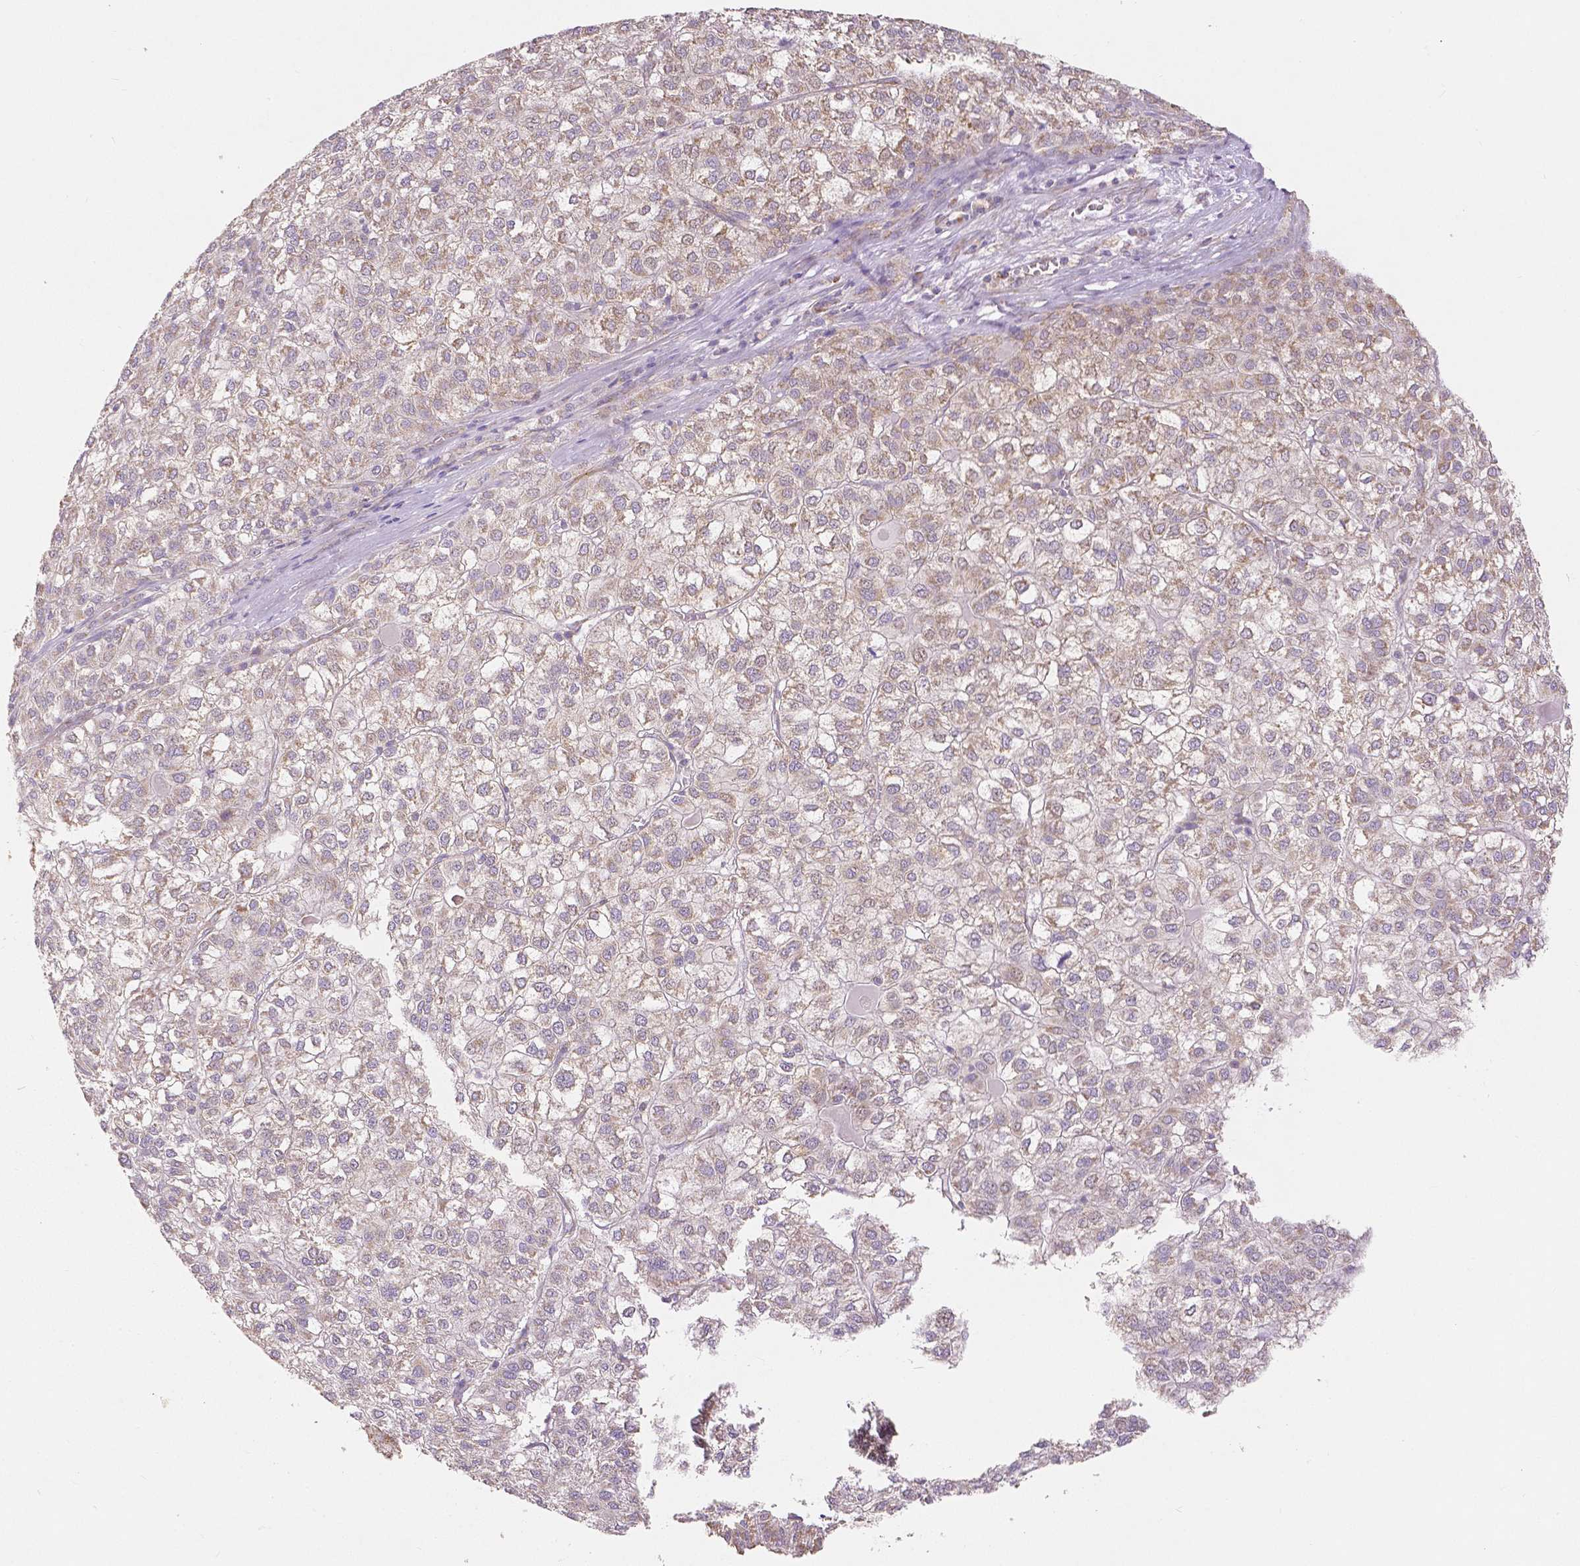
{"staining": {"intensity": "negative", "quantity": "none", "location": "none"}, "tissue": "liver cancer", "cell_type": "Tumor cells", "image_type": "cancer", "snomed": [{"axis": "morphology", "description": "Carcinoma, Hepatocellular, NOS"}, {"axis": "topography", "description": "Liver"}], "caption": "High magnification brightfield microscopy of liver hepatocellular carcinoma stained with DAB (brown) and counterstained with hematoxylin (blue): tumor cells show no significant positivity.", "gene": "RHOT1", "patient": {"sex": "female", "age": 43}}